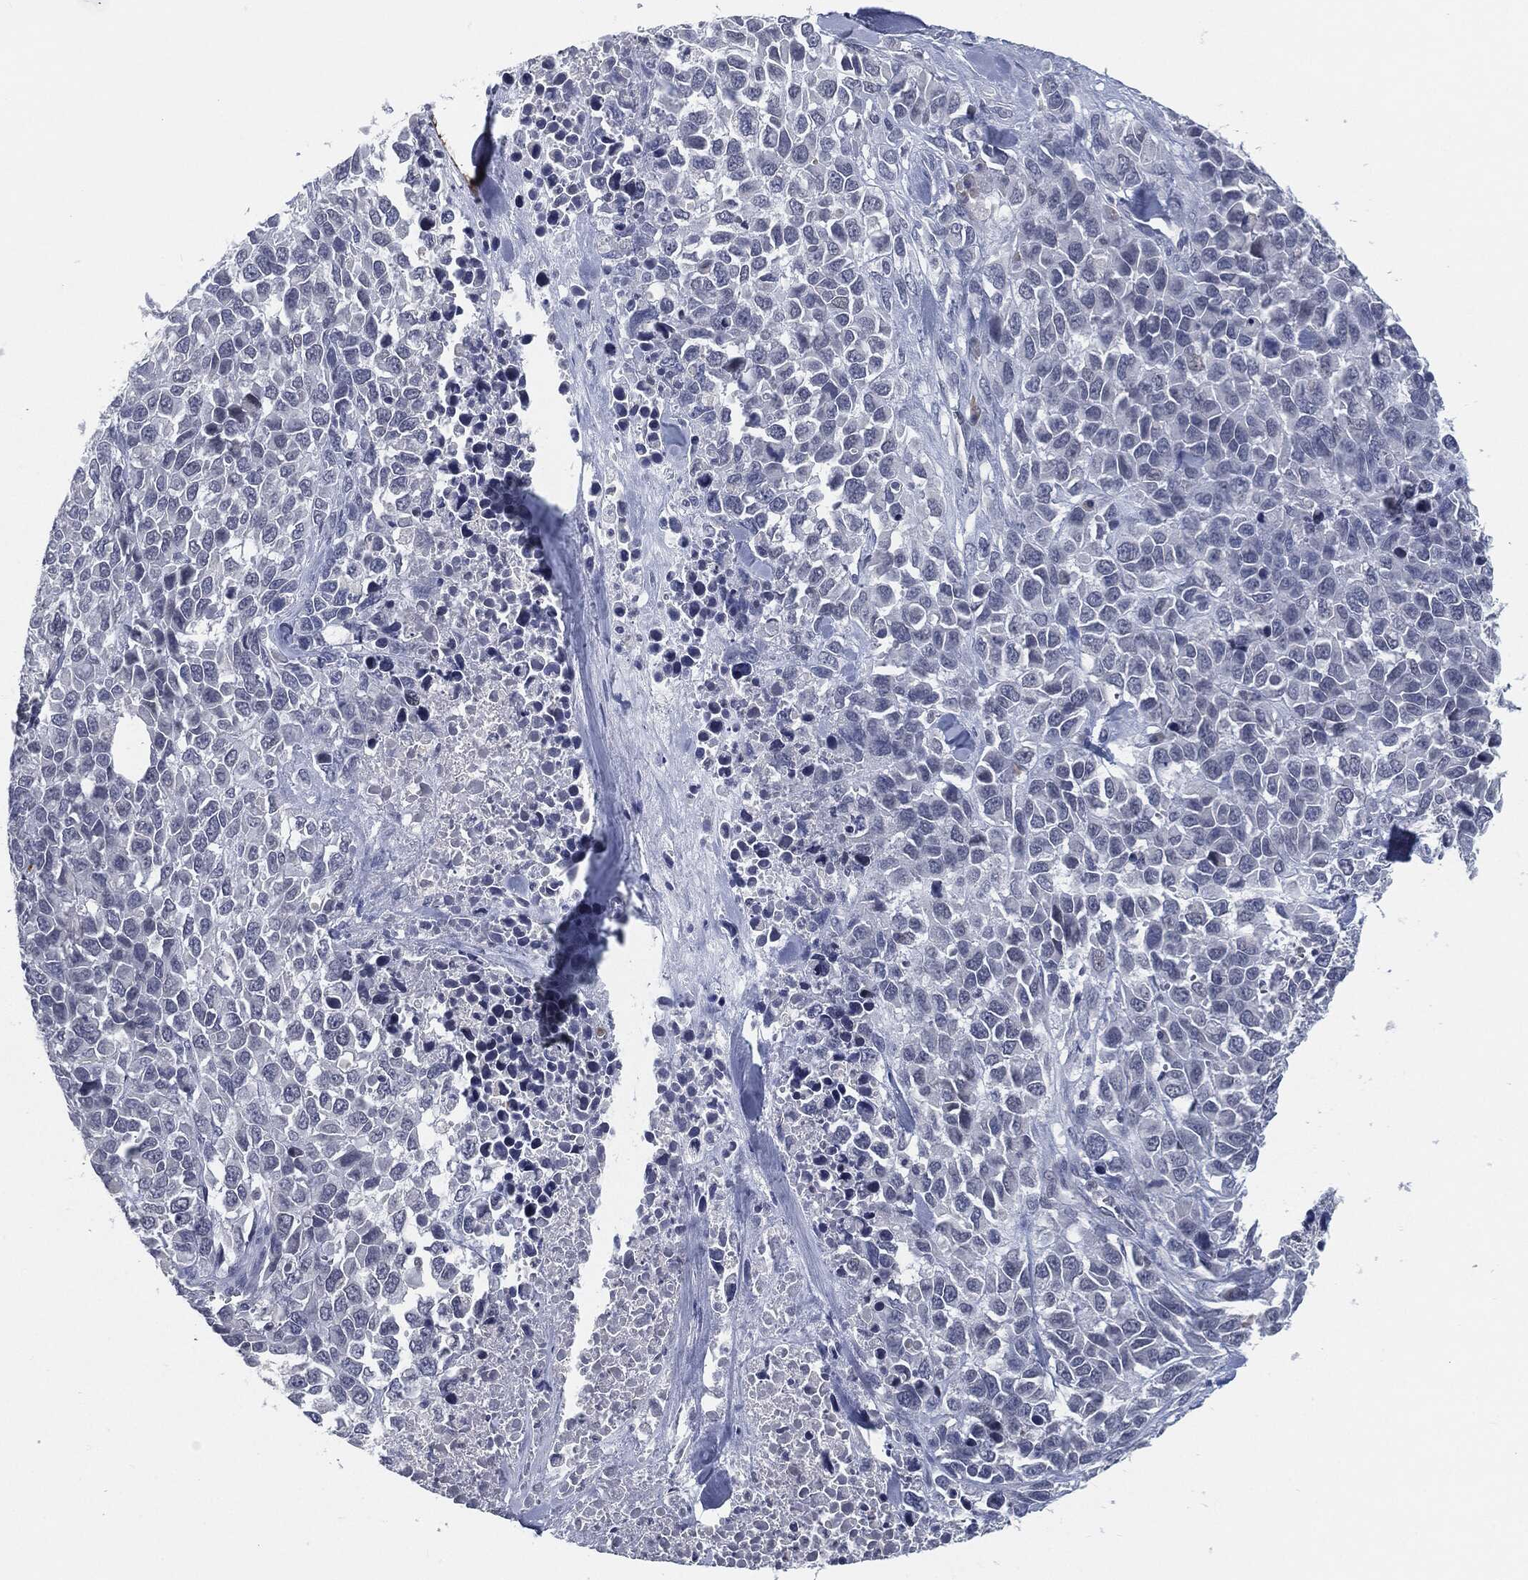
{"staining": {"intensity": "negative", "quantity": "none", "location": "none"}, "tissue": "melanoma", "cell_type": "Tumor cells", "image_type": "cancer", "snomed": [{"axis": "morphology", "description": "Malignant melanoma, Metastatic site"}, {"axis": "topography", "description": "Skin"}], "caption": "DAB (3,3'-diaminobenzidine) immunohistochemical staining of human melanoma displays no significant expression in tumor cells.", "gene": "PROM1", "patient": {"sex": "male", "age": 84}}